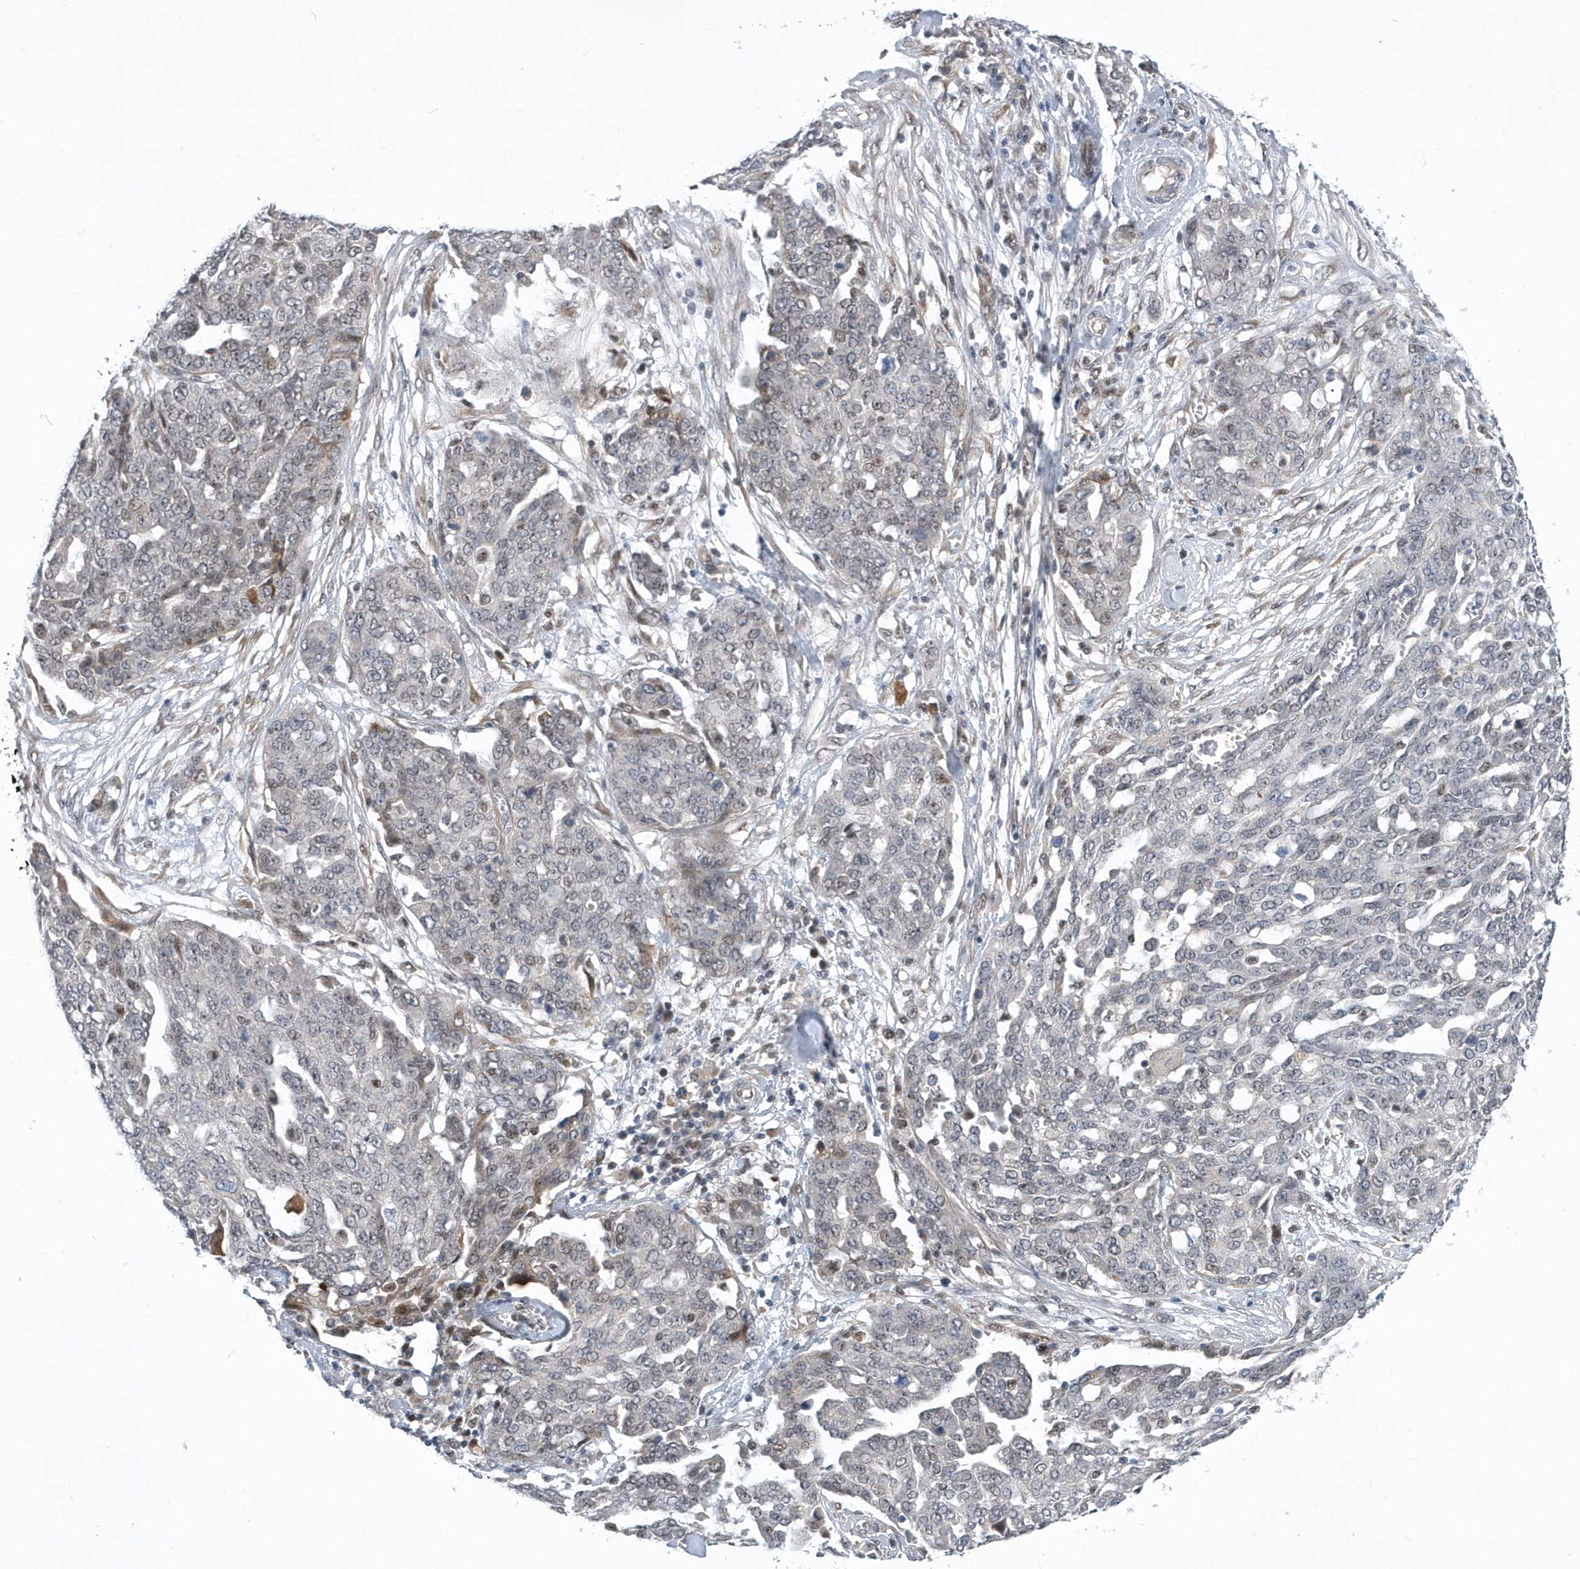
{"staining": {"intensity": "negative", "quantity": "none", "location": "none"}, "tissue": "ovarian cancer", "cell_type": "Tumor cells", "image_type": "cancer", "snomed": [{"axis": "morphology", "description": "Cystadenocarcinoma, serous, NOS"}, {"axis": "topography", "description": "Soft tissue"}, {"axis": "topography", "description": "Ovary"}], "caption": "Serous cystadenocarcinoma (ovarian) was stained to show a protein in brown. There is no significant staining in tumor cells. (DAB (3,3'-diaminobenzidine) immunohistochemistry (IHC) visualized using brightfield microscopy, high magnification).", "gene": "FAM217A", "patient": {"sex": "female", "age": 57}}